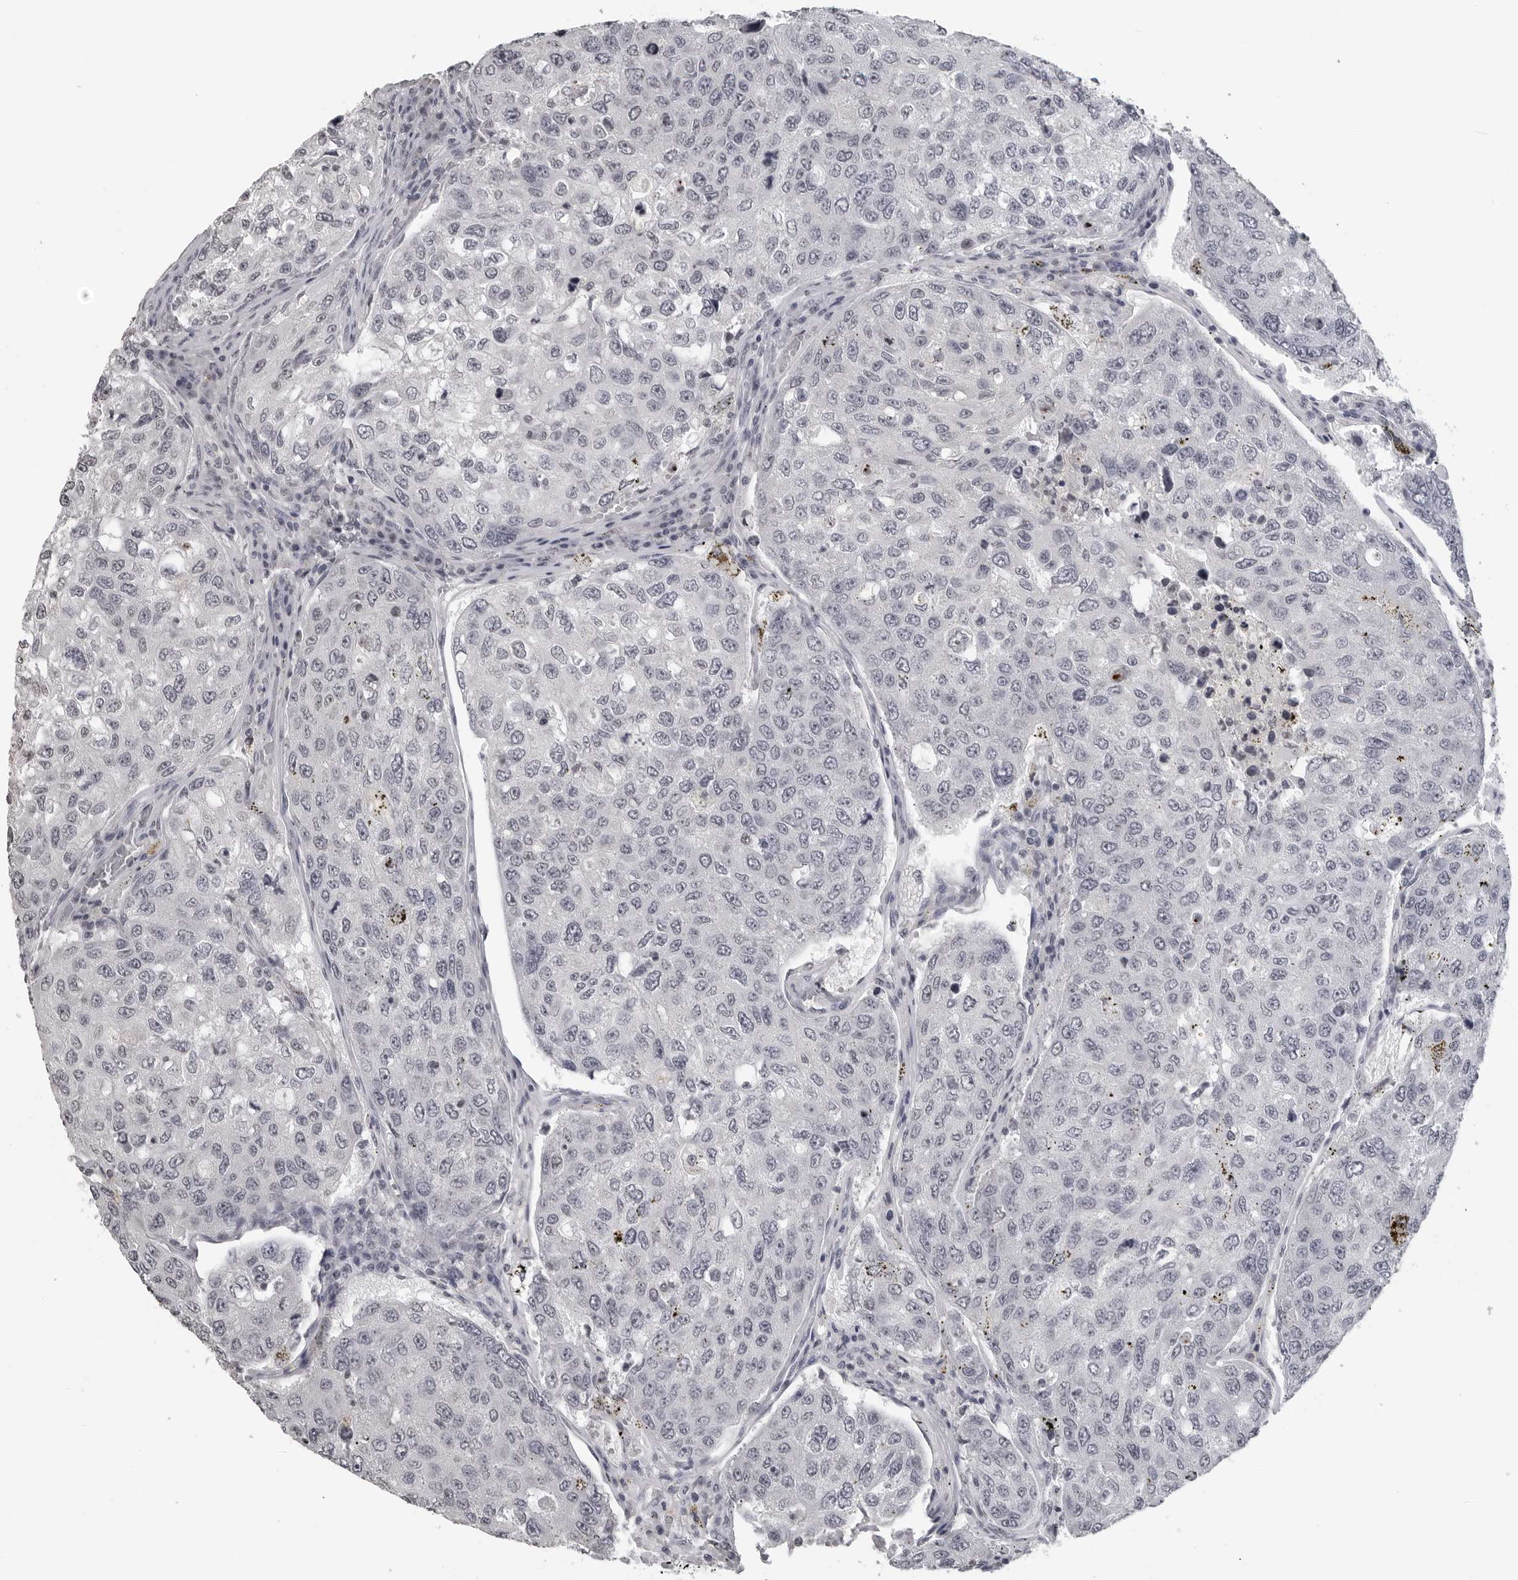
{"staining": {"intensity": "negative", "quantity": "none", "location": "none"}, "tissue": "urothelial cancer", "cell_type": "Tumor cells", "image_type": "cancer", "snomed": [{"axis": "morphology", "description": "Urothelial carcinoma, High grade"}, {"axis": "topography", "description": "Lymph node"}, {"axis": "topography", "description": "Urinary bladder"}], "caption": "DAB immunohistochemical staining of human urothelial cancer shows no significant positivity in tumor cells.", "gene": "DDX54", "patient": {"sex": "male", "age": 51}}